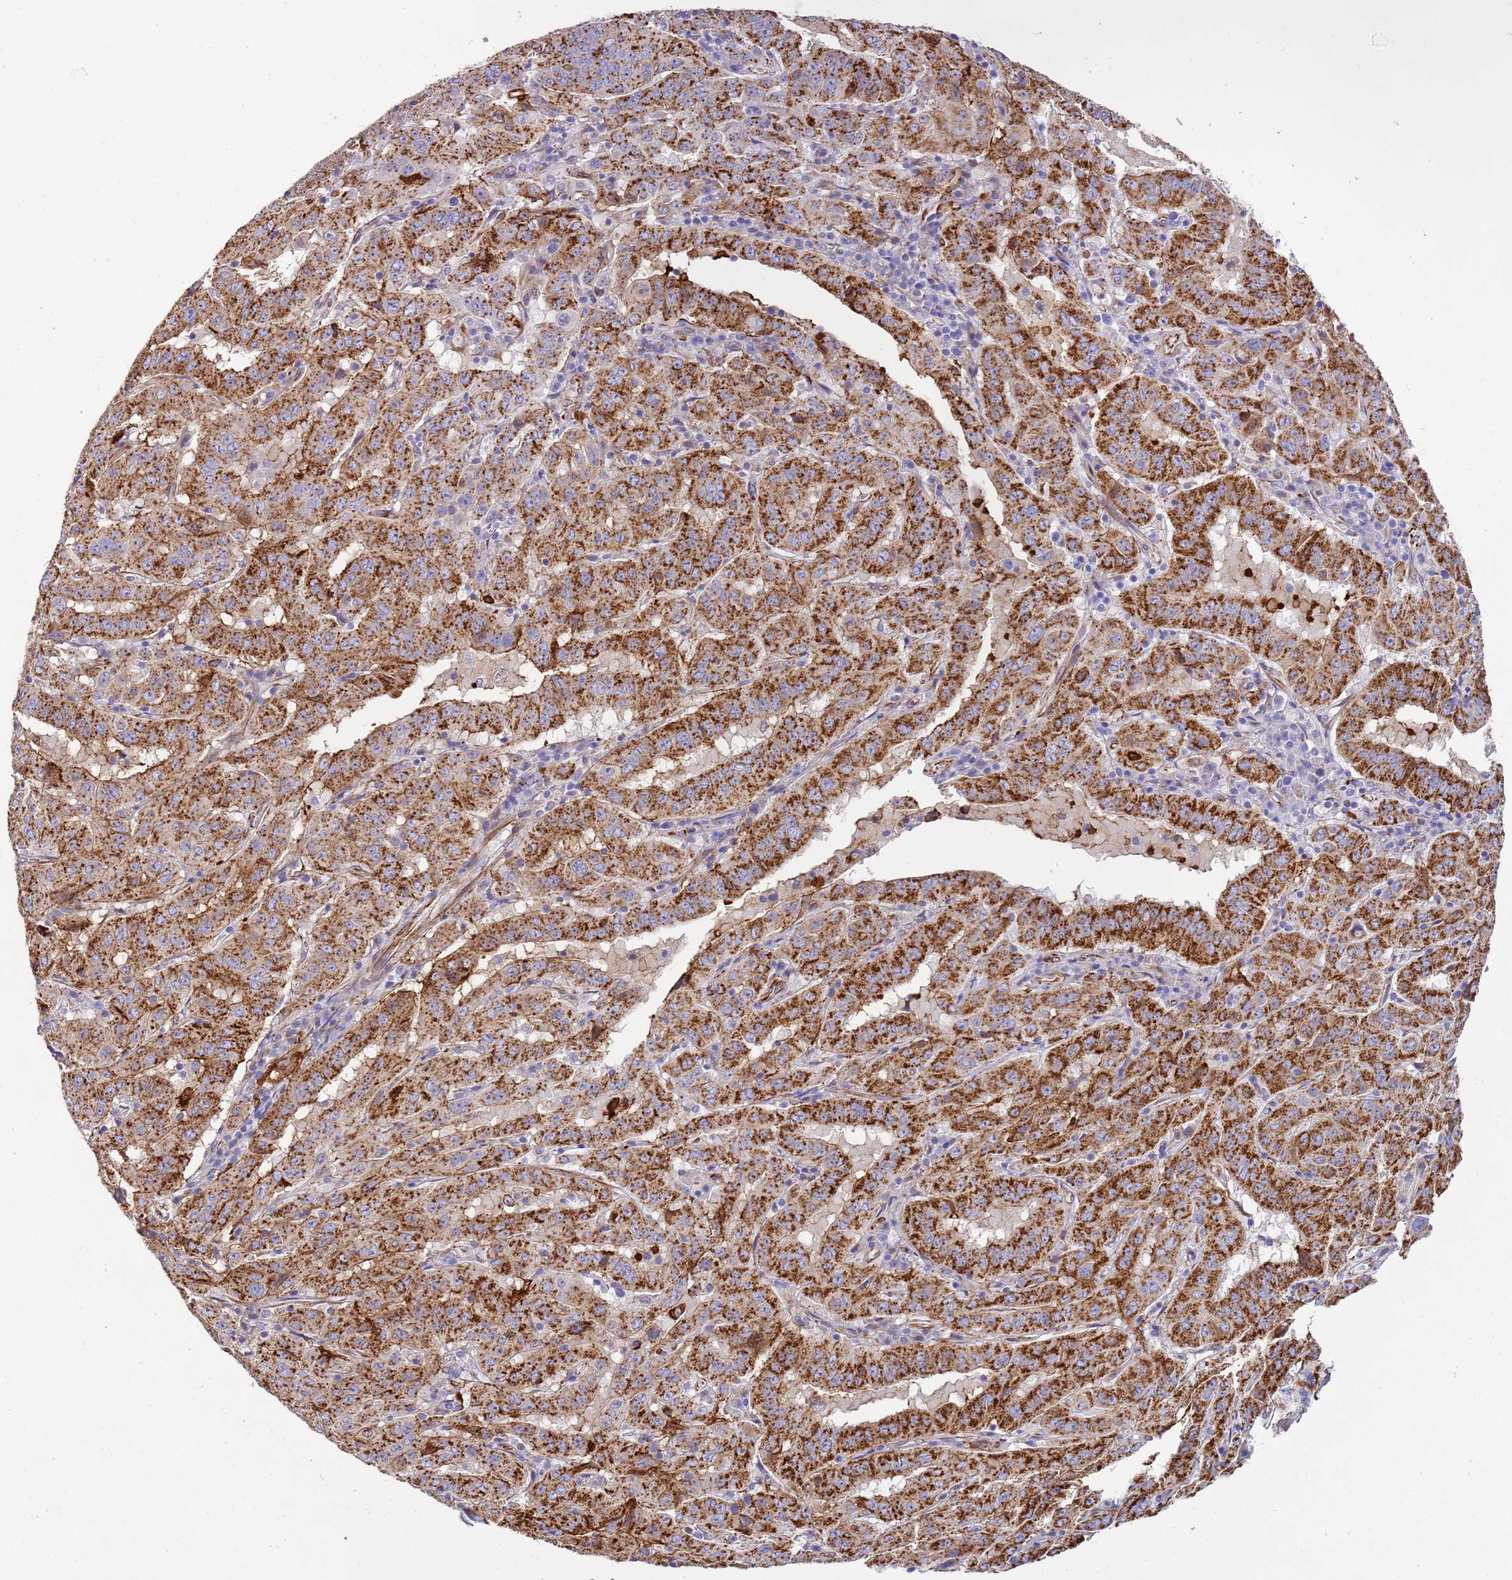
{"staining": {"intensity": "strong", "quantity": ">75%", "location": "cytoplasmic/membranous"}, "tissue": "pancreatic cancer", "cell_type": "Tumor cells", "image_type": "cancer", "snomed": [{"axis": "morphology", "description": "Adenocarcinoma, NOS"}, {"axis": "topography", "description": "Pancreas"}], "caption": "Immunohistochemistry (IHC) of human pancreatic cancer displays high levels of strong cytoplasmic/membranous staining in approximately >75% of tumor cells. (DAB (3,3'-diaminobenzidine) IHC with brightfield microscopy, high magnification).", "gene": "ZDHHC1", "patient": {"sex": "male", "age": 63}}